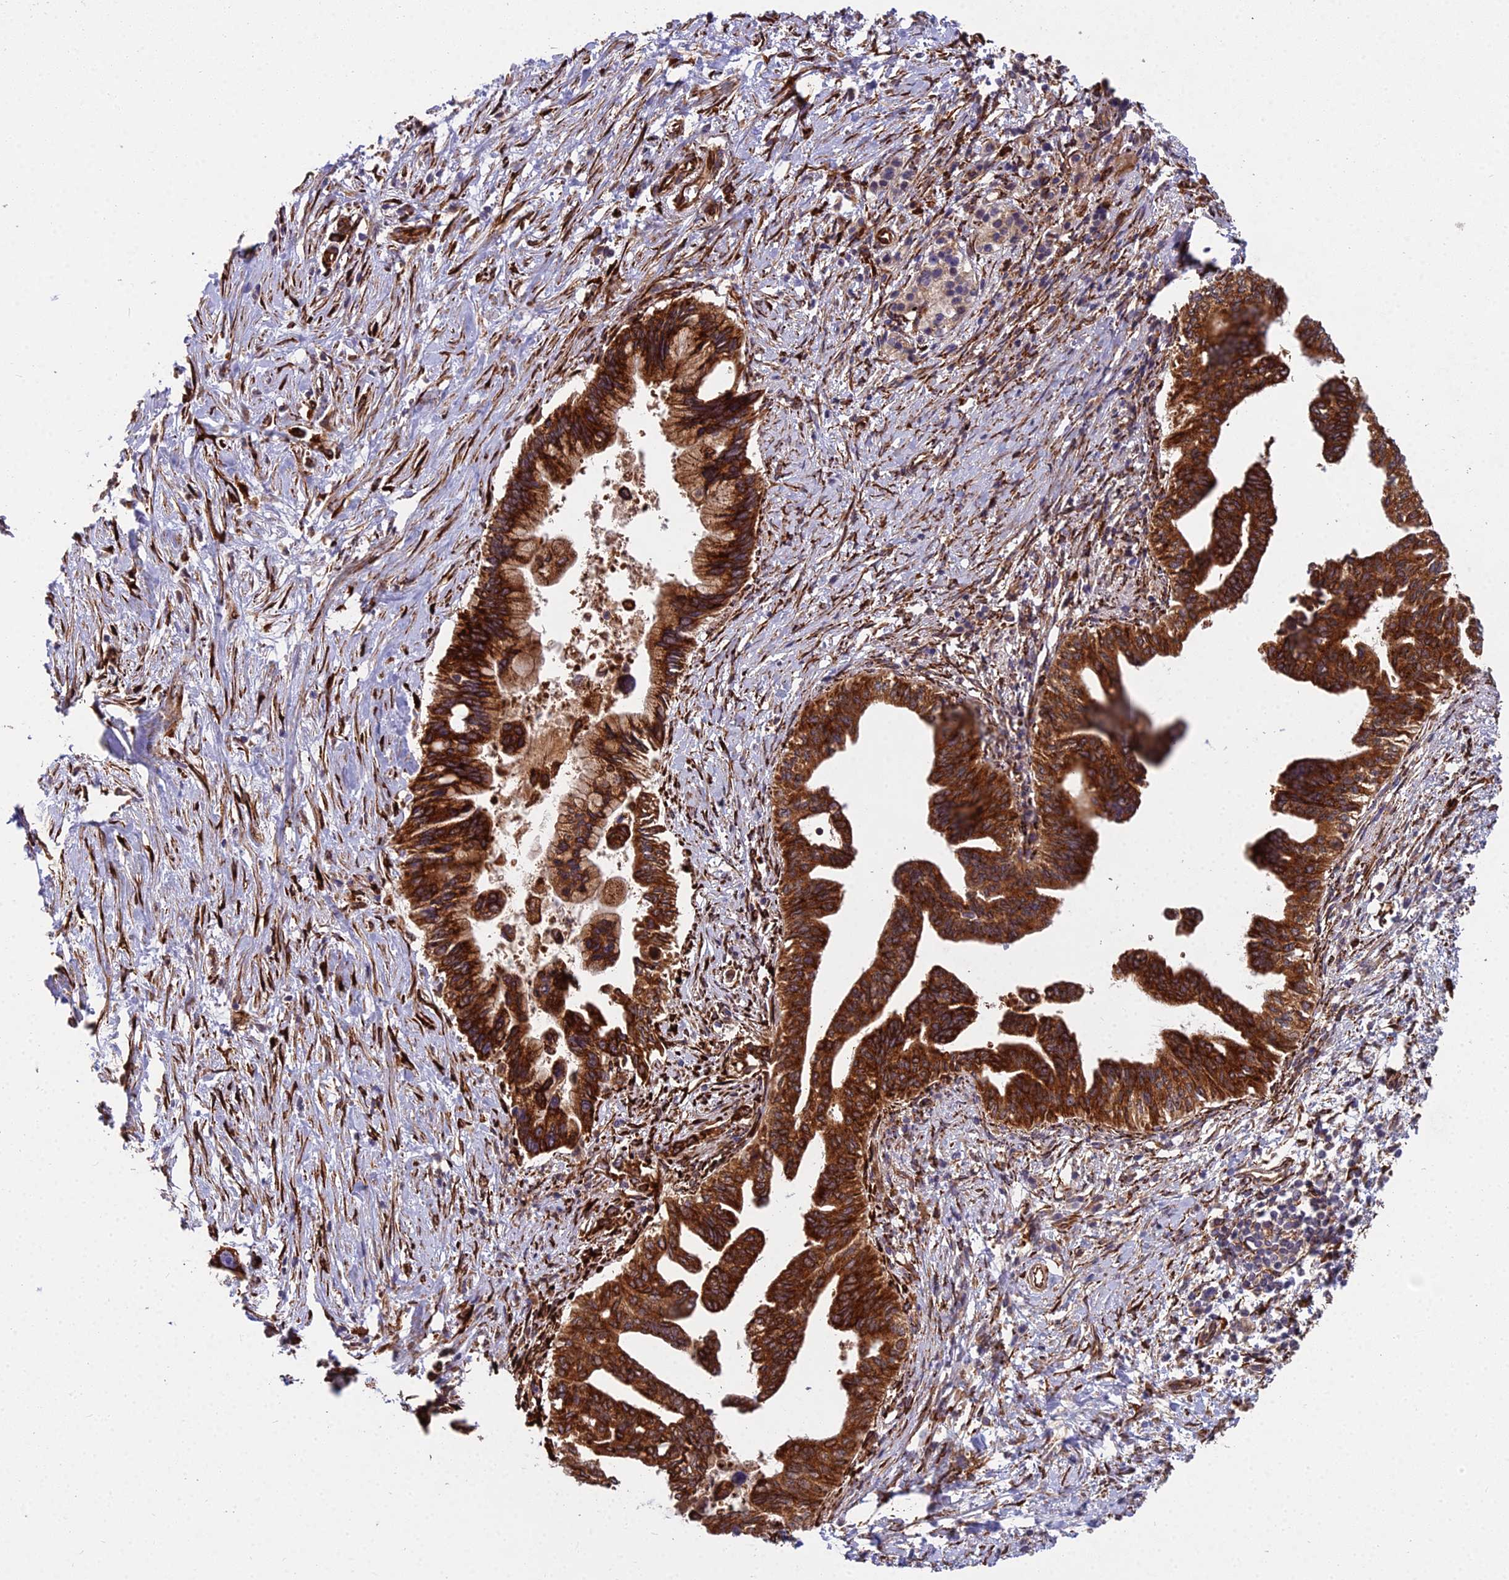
{"staining": {"intensity": "strong", "quantity": ">75%", "location": "cytoplasmic/membranous"}, "tissue": "pancreatic cancer", "cell_type": "Tumor cells", "image_type": "cancer", "snomed": [{"axis": "morphology", "description": "Adenocarcinoma, NOS"}, {"axis": "topography", "description": "Pancreas"}], "caption": "Protein staining by IHC demonstrates strong cytoplasmic/membranous expression in about >75% of tumor cells in pancreatic cancer.", "gene": "NDUFAF7", "patient": {"sex": "female", "age": 83}}